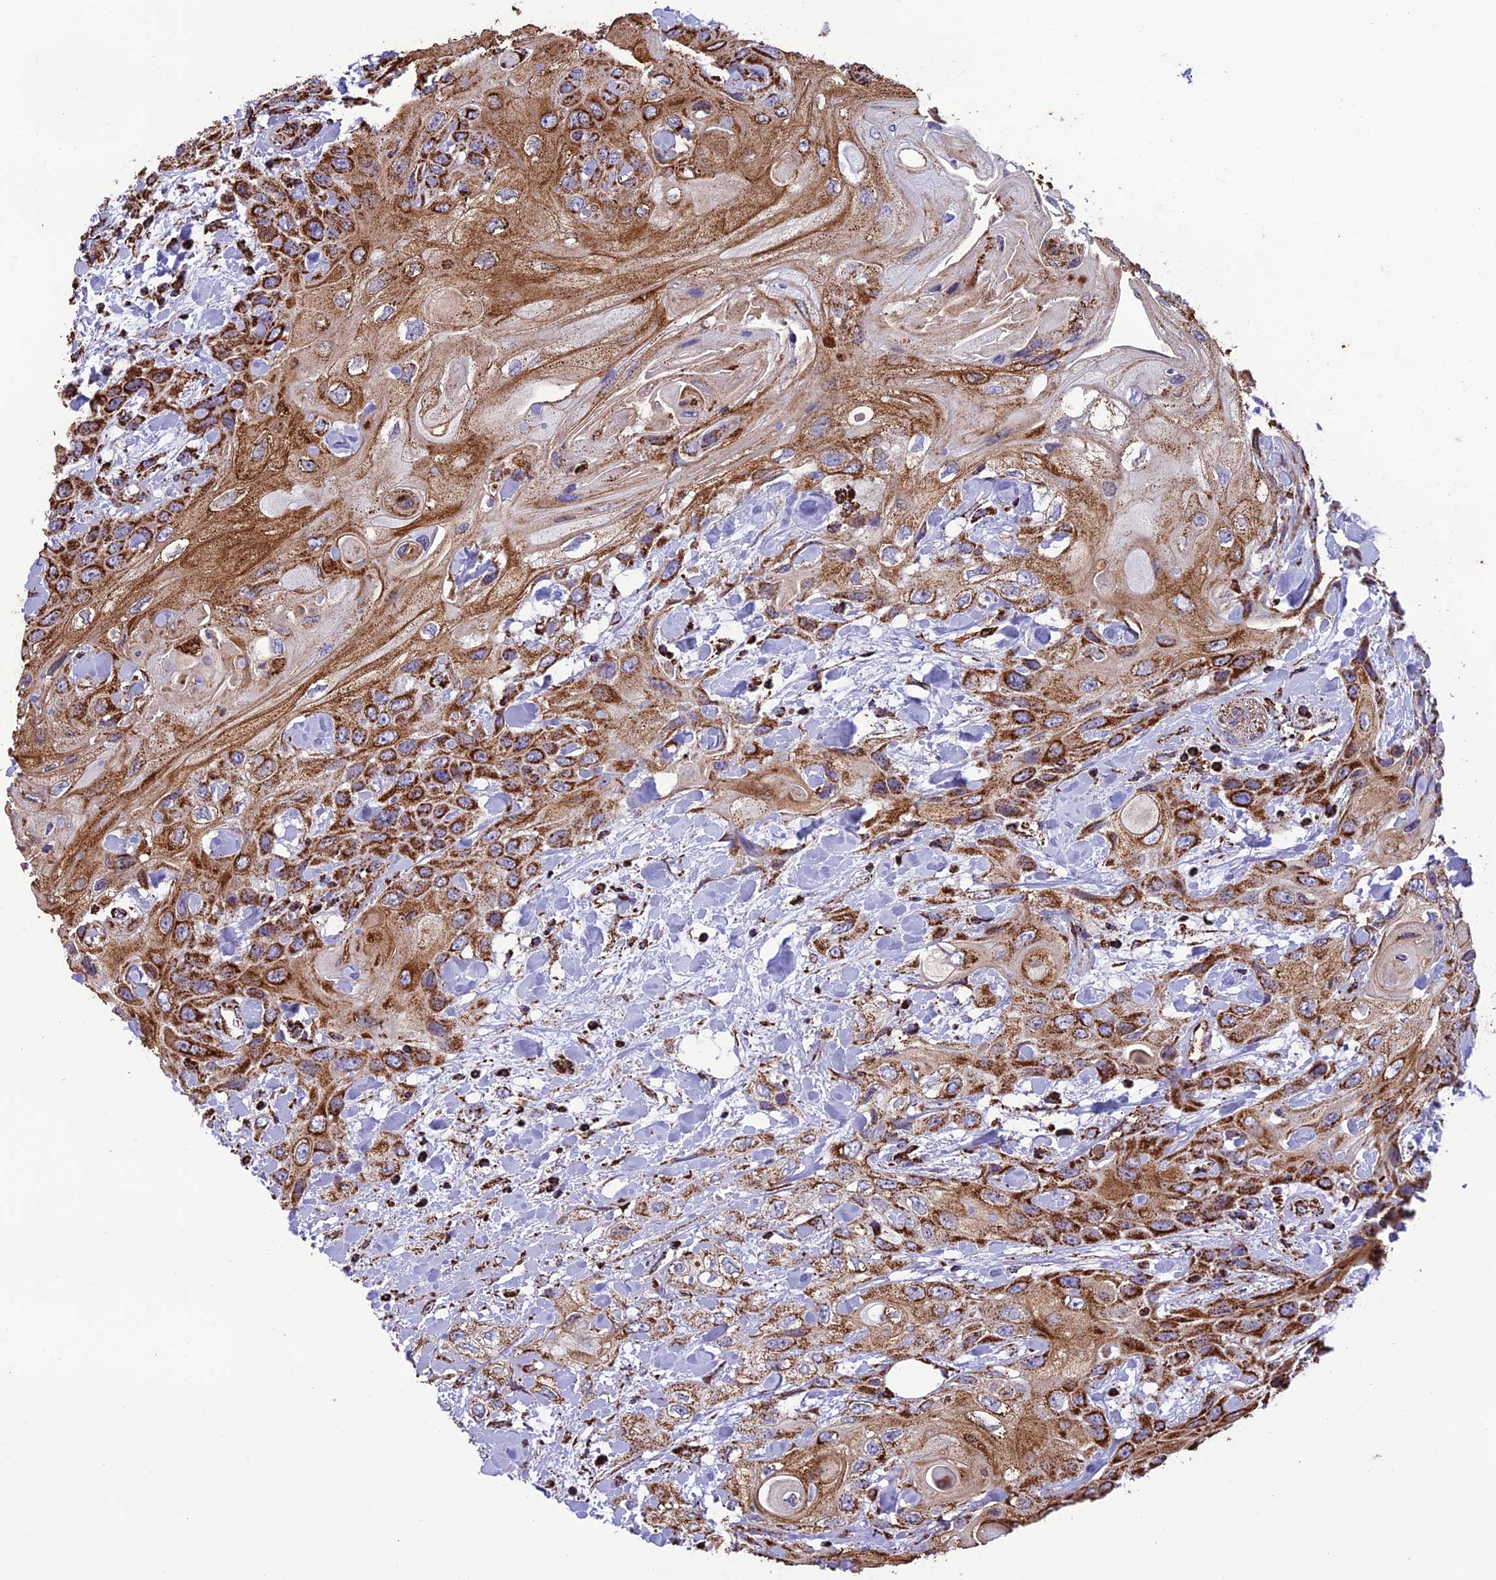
{"staining": {"intensity": "strong", "quantity": "25%-75%", "location": "cytoplasmic/membranous"}, "tissue": "head and neck cancer", "cell_type": "Tumor cells", "image_type": "cancer", "snomed": [{"axis": "morphology", "description": "Squamous cell carcinoma, NOS"}, {"axis": "topography", "description": "Head-Neck"}], "caption": "The image demonstrates staining of squamous cell carcinoma (head and neck), revealing strong cytoplasmic/membranous protein expression (brown color) within tumor cells. (DAB IHC with brightfield microscopy, high magnification).", "gene": "NDUFAF1", "patient": {"sex": "female", "age": 43}}